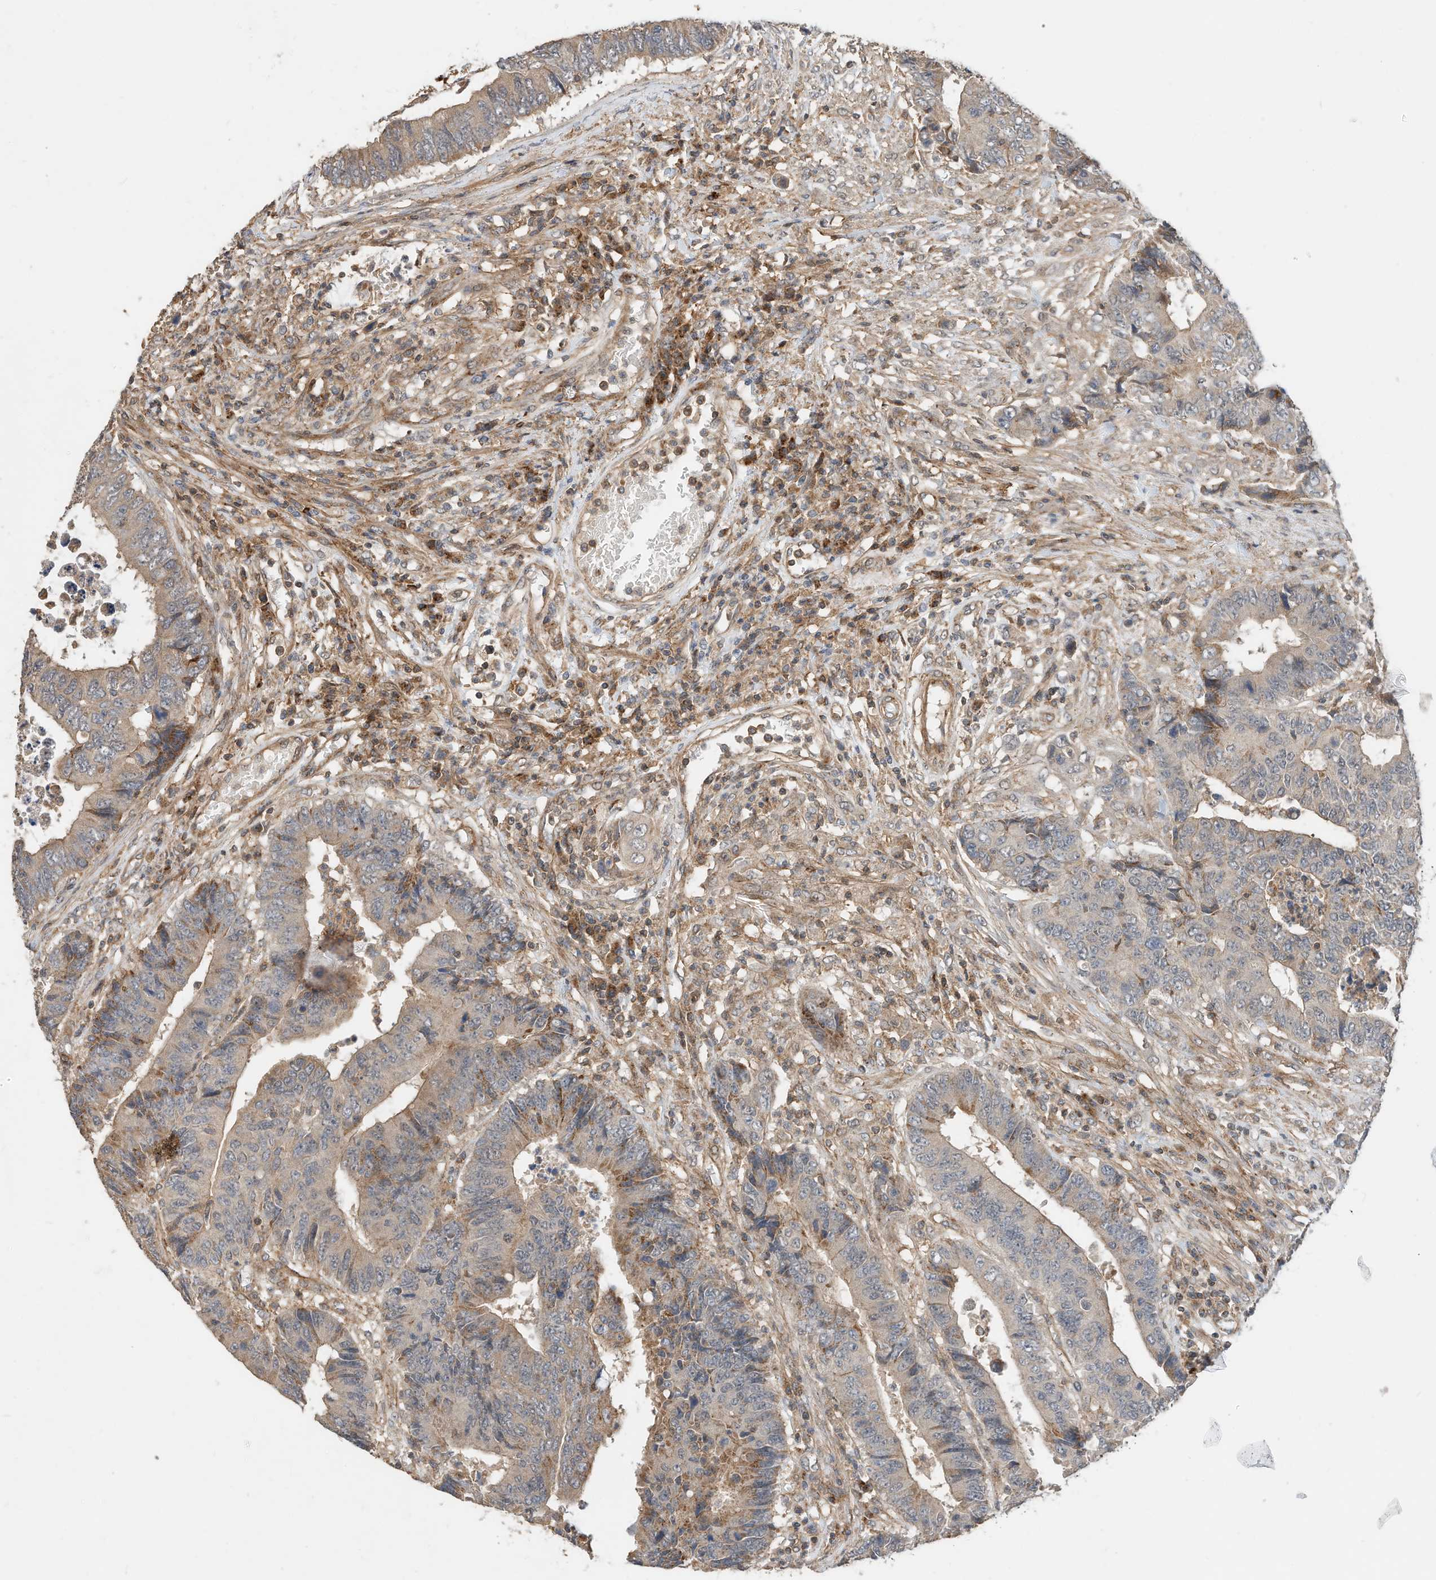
{"staining": {"intensity": "weak", "quantity": "25%-75%", "location": "cytoplasmic/membranous"}, "tissue": "colorectal cancer", "cell_type": "Tumor cells", "image_type": "cancer", "snomed": [{"axis": "morphology", "description": "Adenocarcinoma, NOS"}, {"axis": "topography", "description": "Rectum"}], "caption": "Weak cytoplasmic/membranous staining for a protein is identified in about 25%-75% of tumor cells of adenocarcinoma (colorectal) using IHC.", "gene": "CPAMD8", "patient": {"sex": "male", "age": 84}}